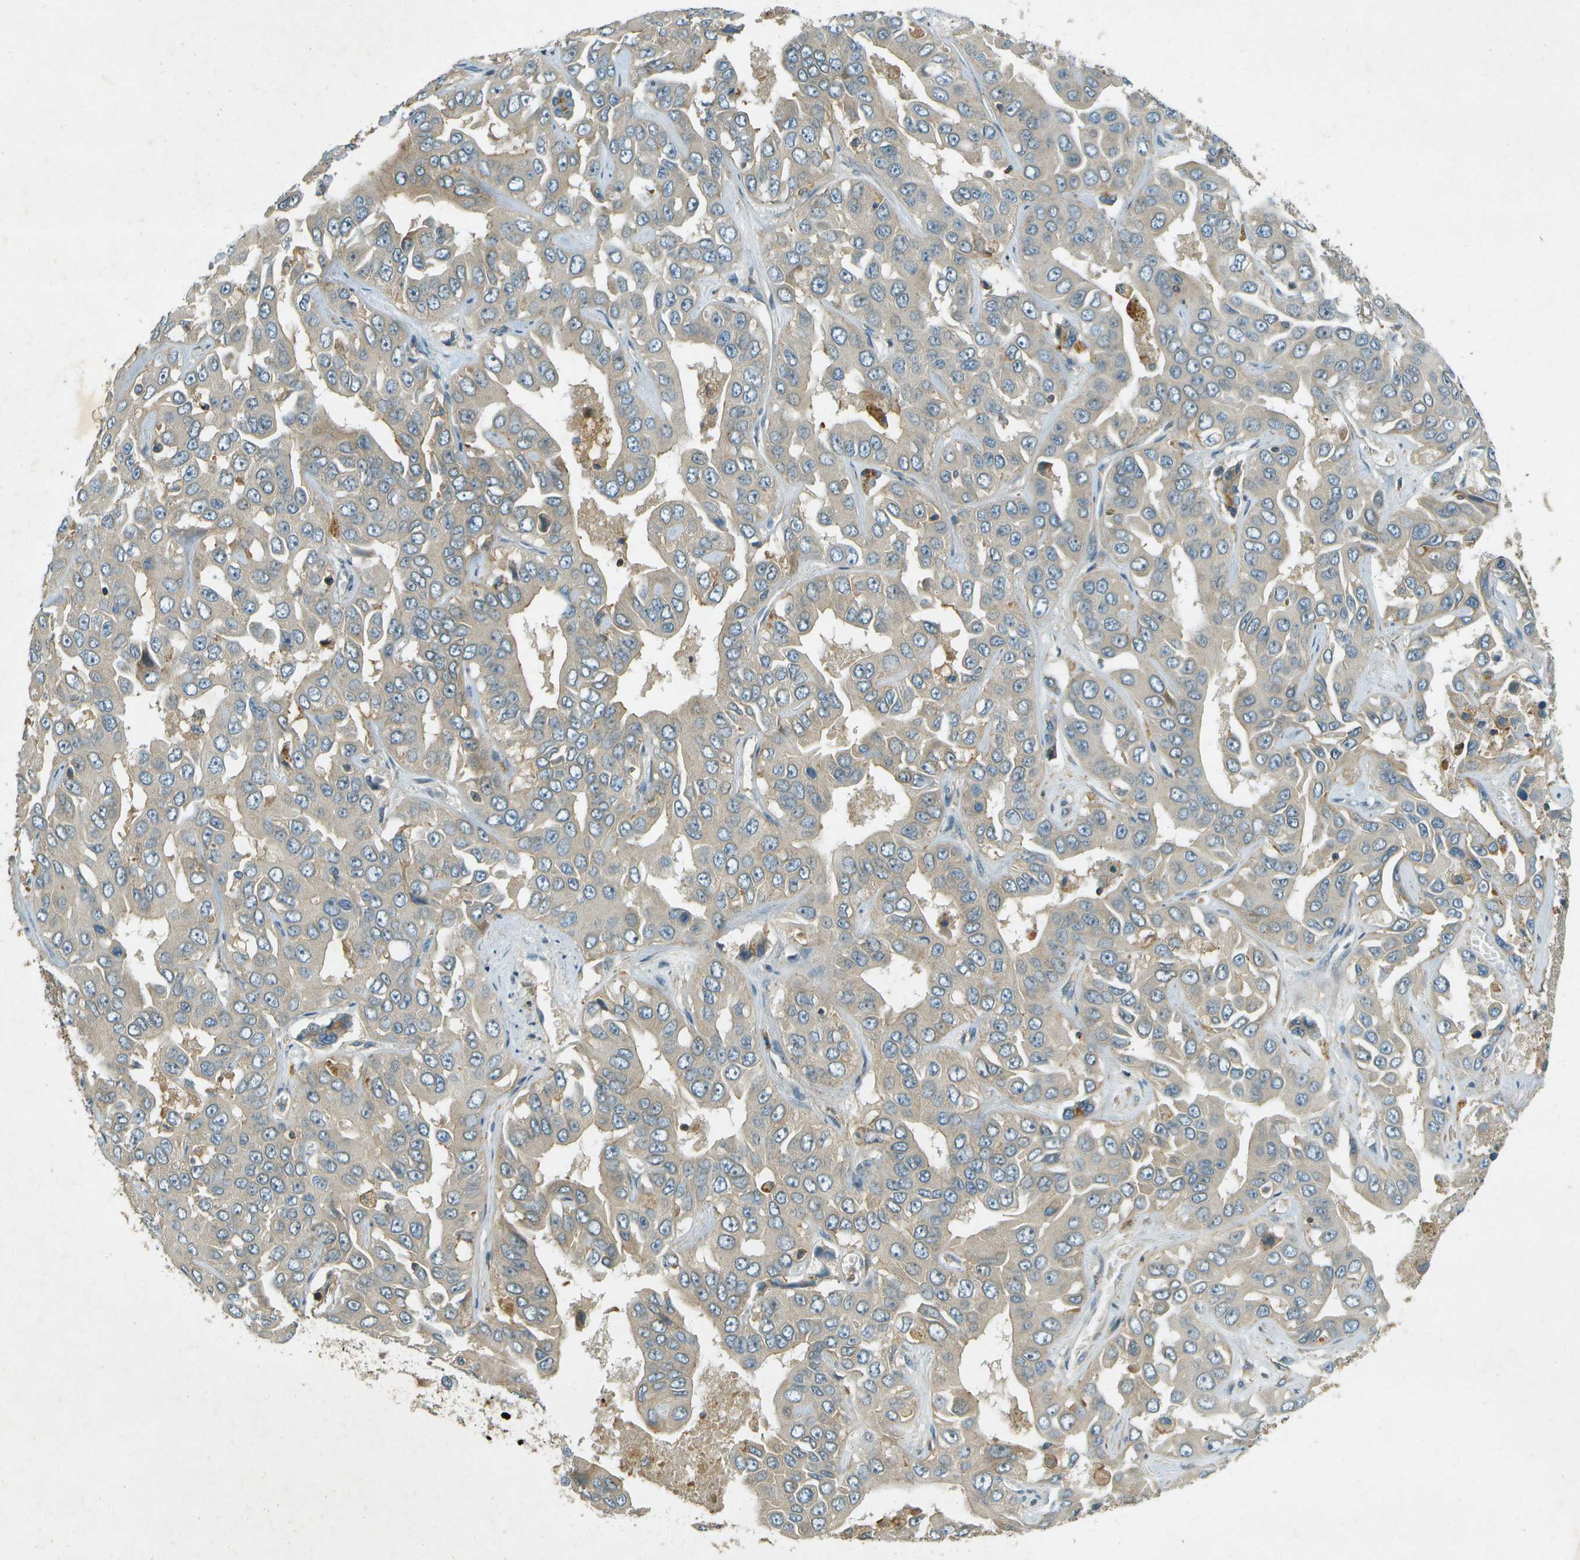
{"staining": {"intensity": "negative", "quantity": "none", "location": "none"}, "tissue": "liver cancer", "cell_type": "Tumor cells", "image_type": "cancer", "snomed": [{"axis": "morphology", "description": "Cholangiocarcinoma"}, {"axis": "topography", "description": "Liver"}], "caption": "The immunohistochemistry photomicrograph has no significant positivity in tumor cells of liver cancer tissue.", "gene": "NUDT4", "patient": {"sex": "female", "age": 52}}